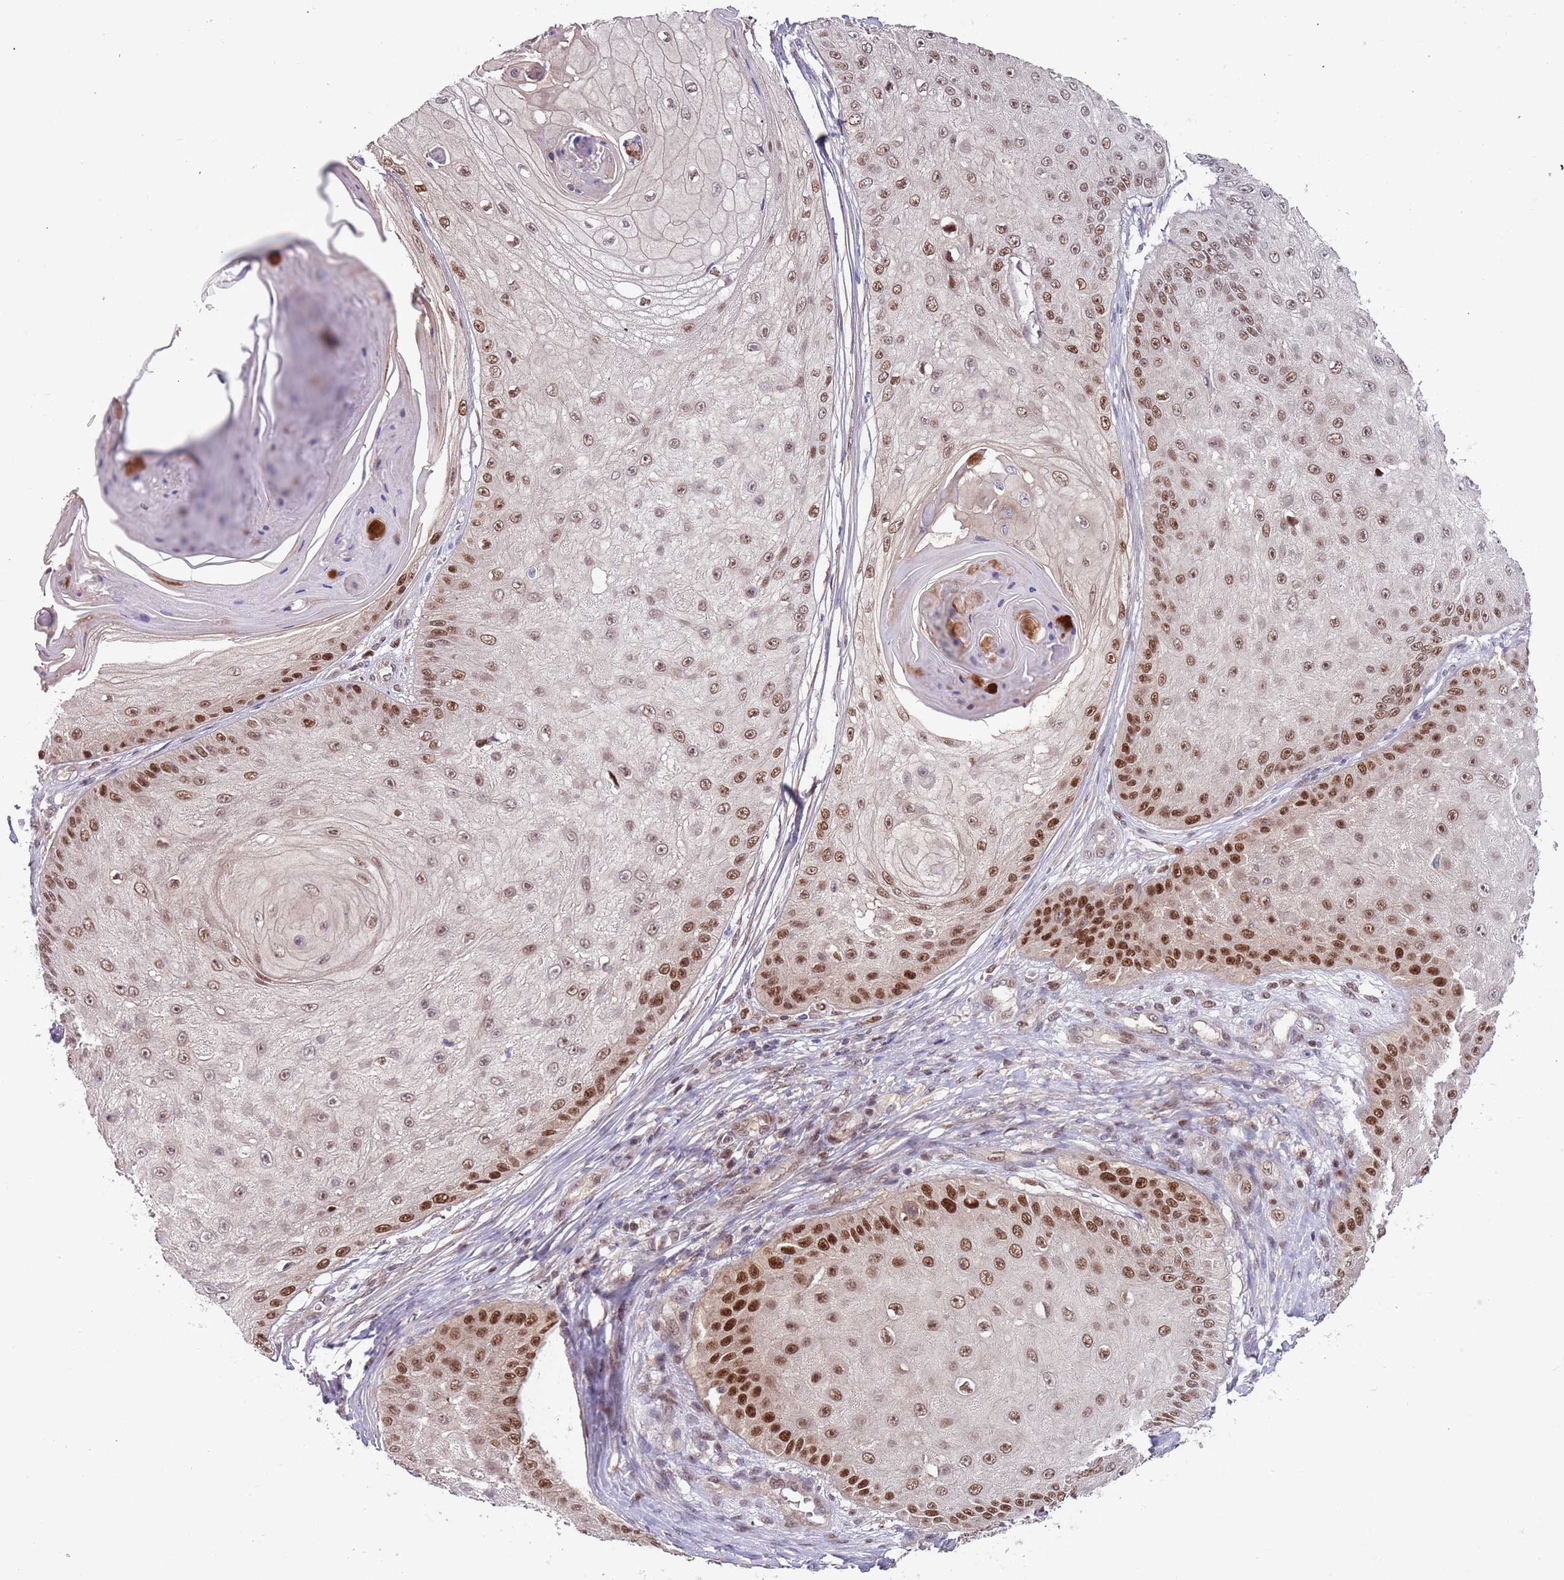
{"staining": {"intensity": "strong", "quantity": "25%-75%", "location": "nuclear"}, "tissue": "skin cancer", "cell_type": "Tumor cells", "image_type": "cancer", "snomed": [{"axis": "morphology", "description": "Squamous cell carcinoma, NOS"}, {"axis": "topography", "description": "Skin"}], "caption": "The immunohistochemical stain highlights strong nuclear staining in tumor cells of skin cancer tissue.", "gene": "RMND5B", "patient": {"sex": "male", "age": 70}}